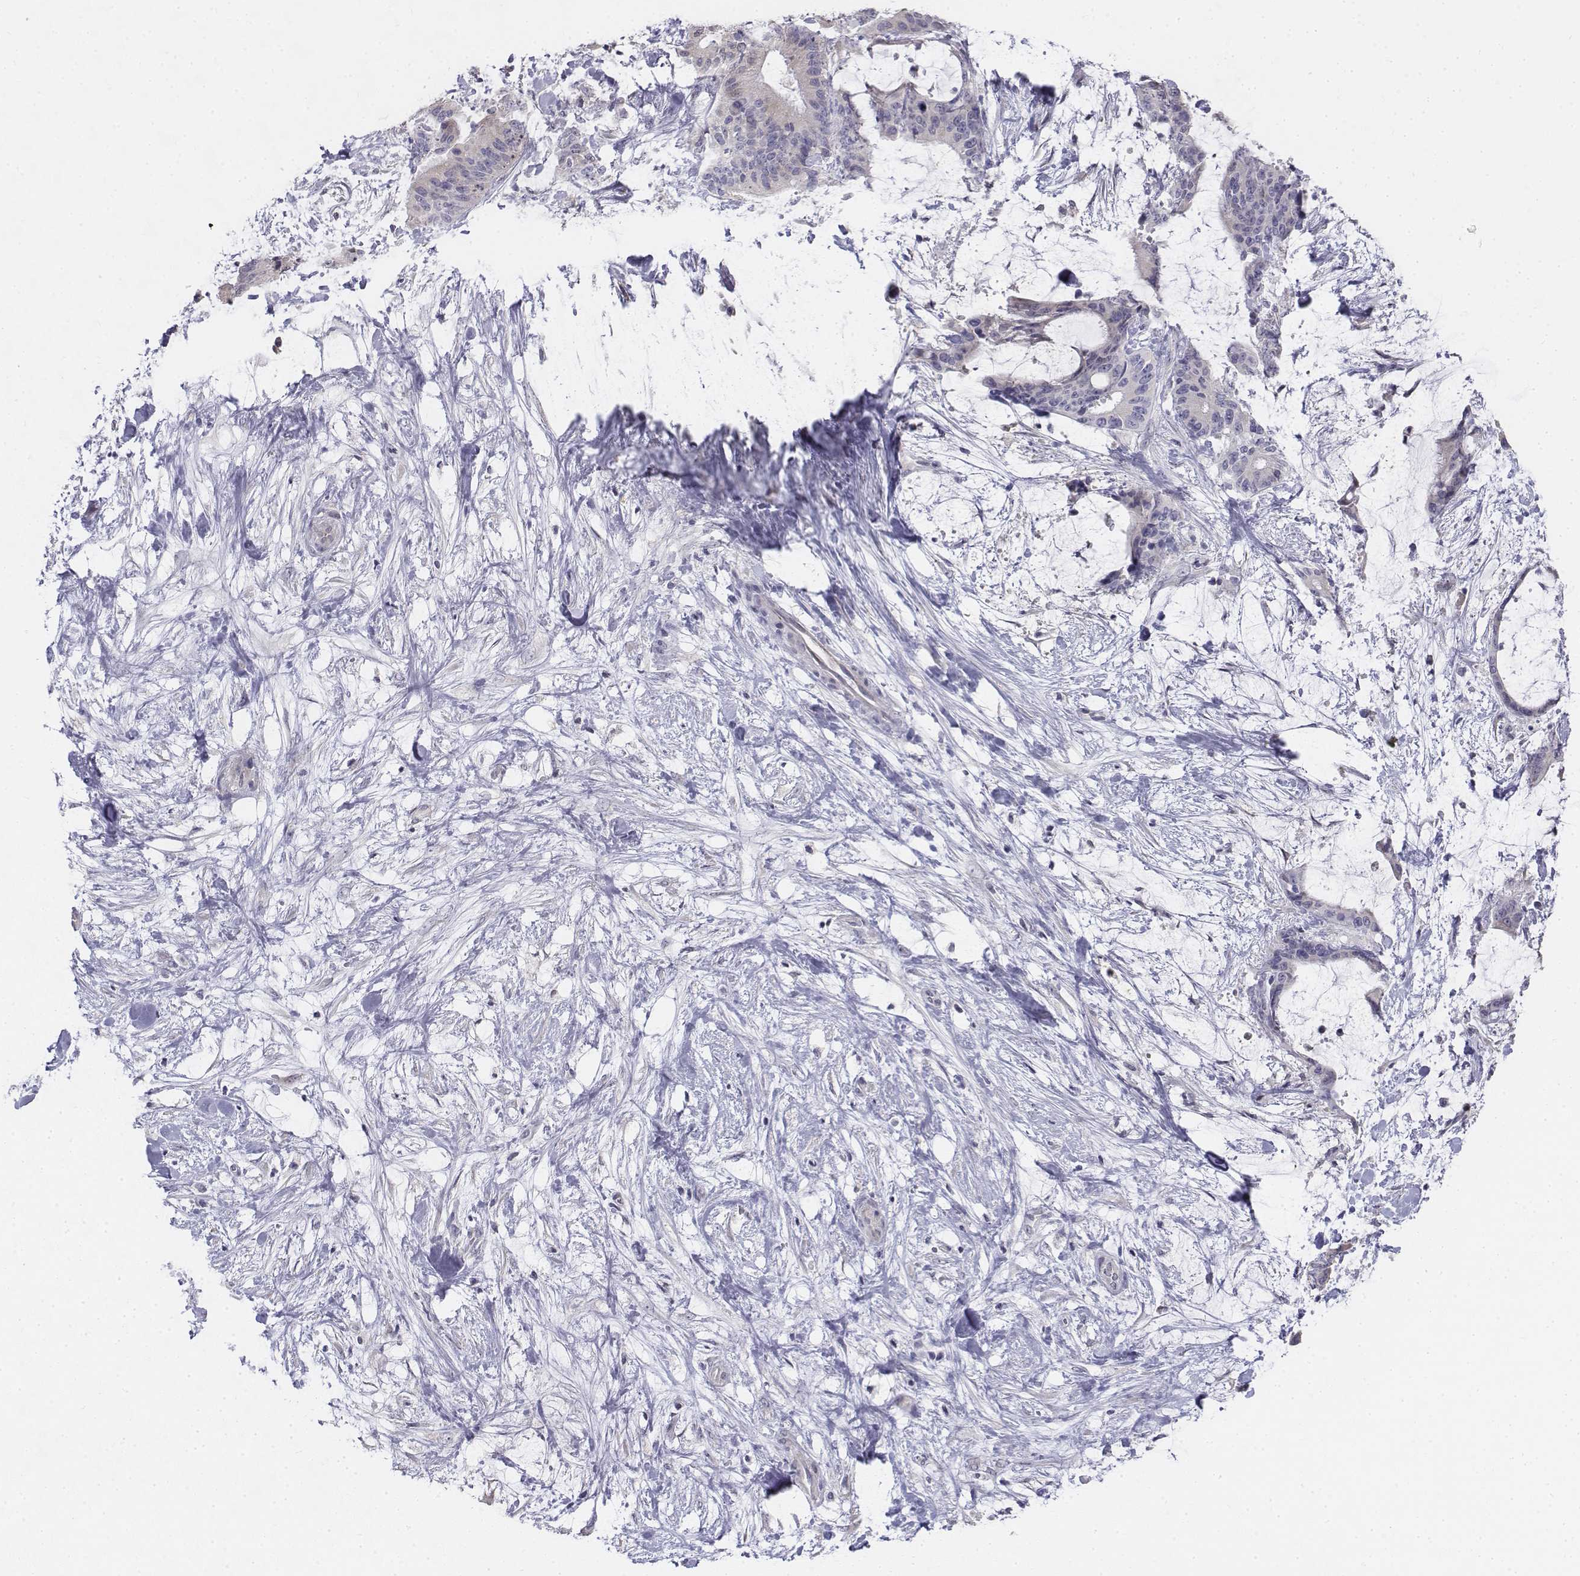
{"staining": {"intensity": "negative", "quantity": "none", "location": "none"}, "tissue": "liver cancer", "cell_type": "Tumor cells", "image_type": "cancer", "snomed": [{"axis": "morphology", "description": "Cholangiocarcinoma"}, {"axis": "topography", "description": "Liver"}], "caption": "Liver cholangiocarcinoma was stained to show a protein in brown. There is no significant expression in tumor cells.", "gene": "PENK", "patient": {"sex": "female", "age": 73}}